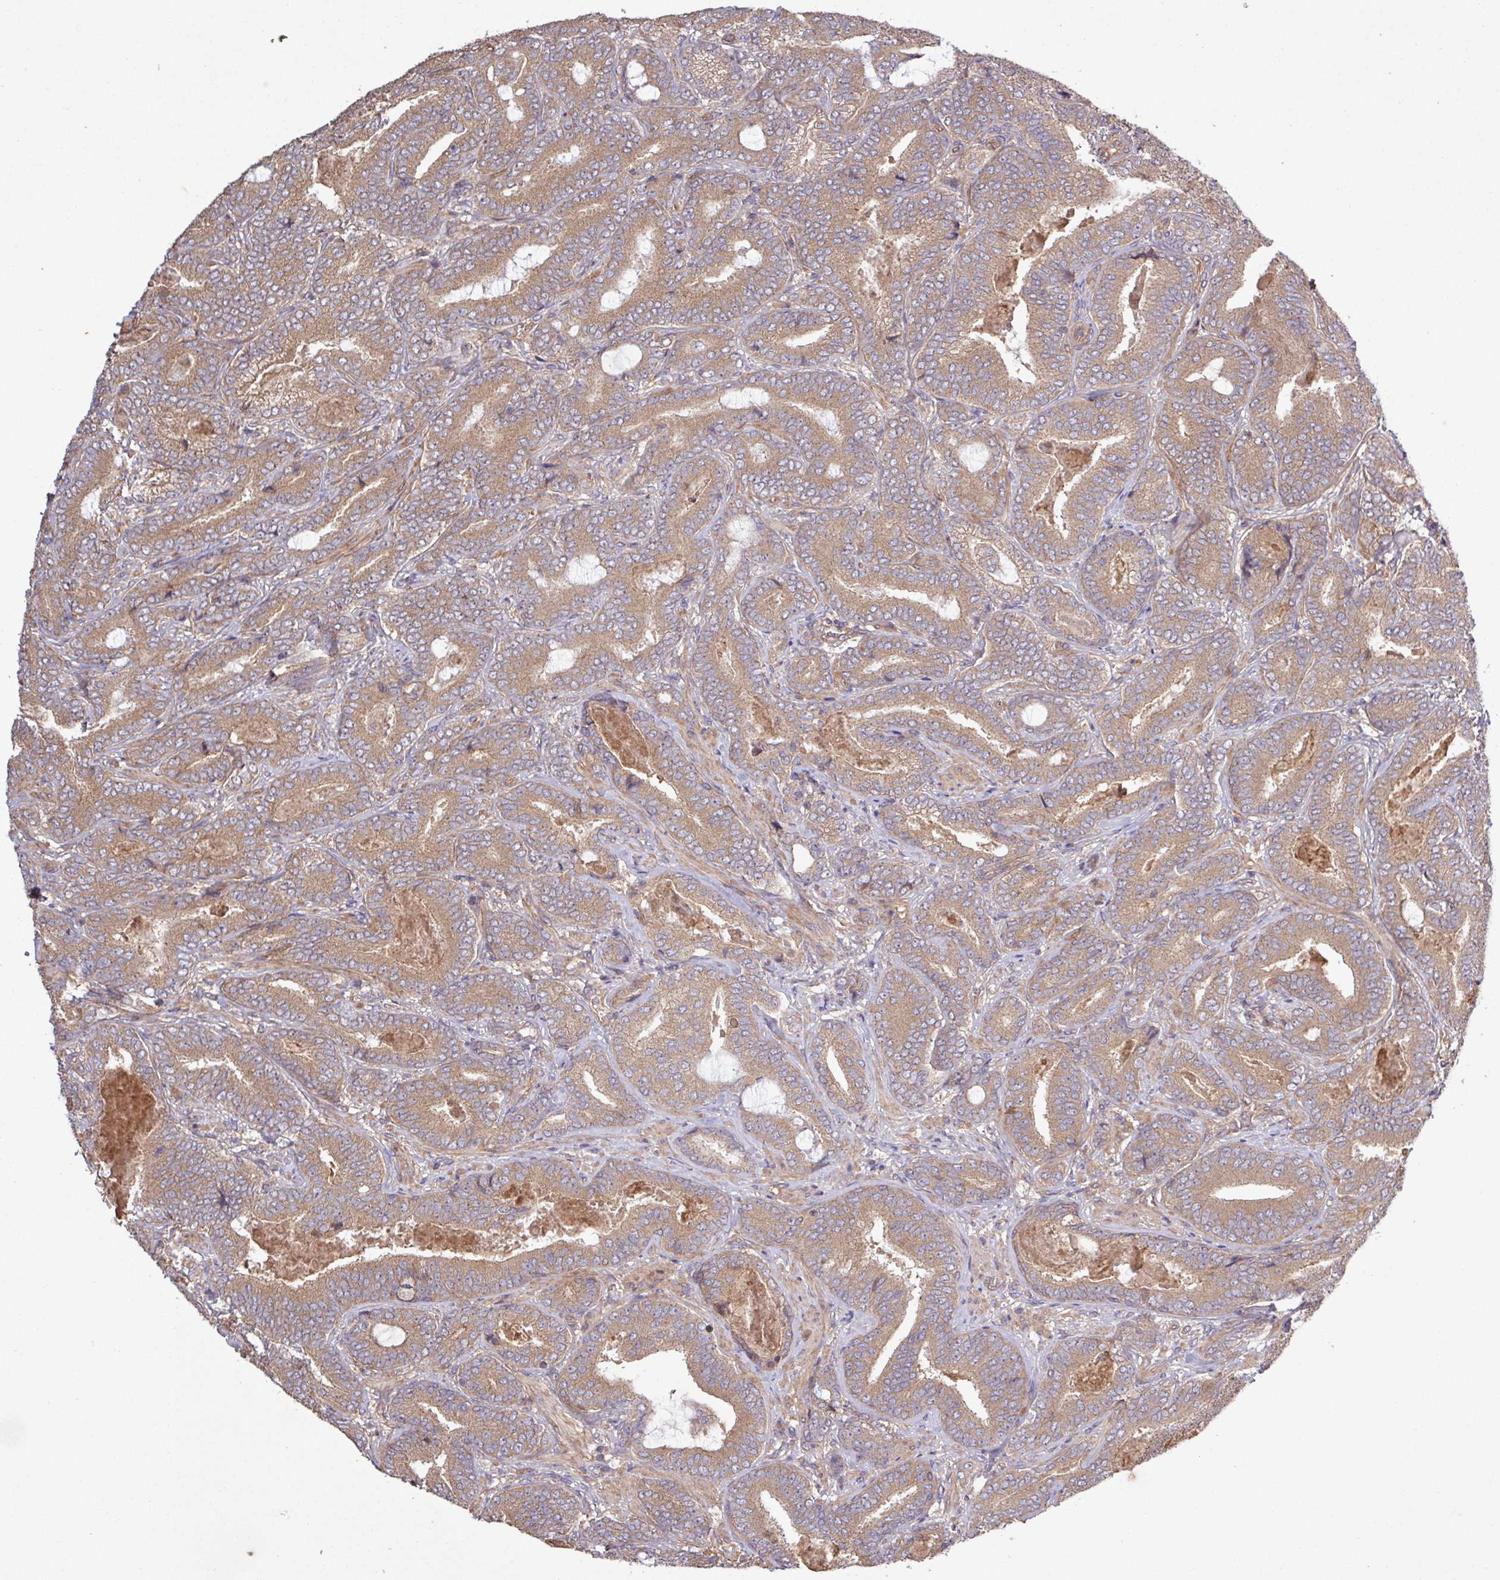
{"staining": {"intensity": "moderate", "quantity": ">75%", "location": "cytoplasmic/membranous"}, "tissue": "prostate cancer", "cell_type": "Tumor cells", "image_type": "cancer", "snomed": [{"axis": "morphology", "description": "Adenocarcinoma, Low grade"}, {"axis": "topography", "description": "Prostate and seminal vesicle, NOS"}], "caption": "Immunohistochemical staining of human low-grade adenocarcinoma (prostate) displays medium levels of moderate cytoplasmic/membranous protein positivity in approximately >75% of tumor cells.", "gene": "TRABD2A", "patient": {"sex": "male", "age": 61}}